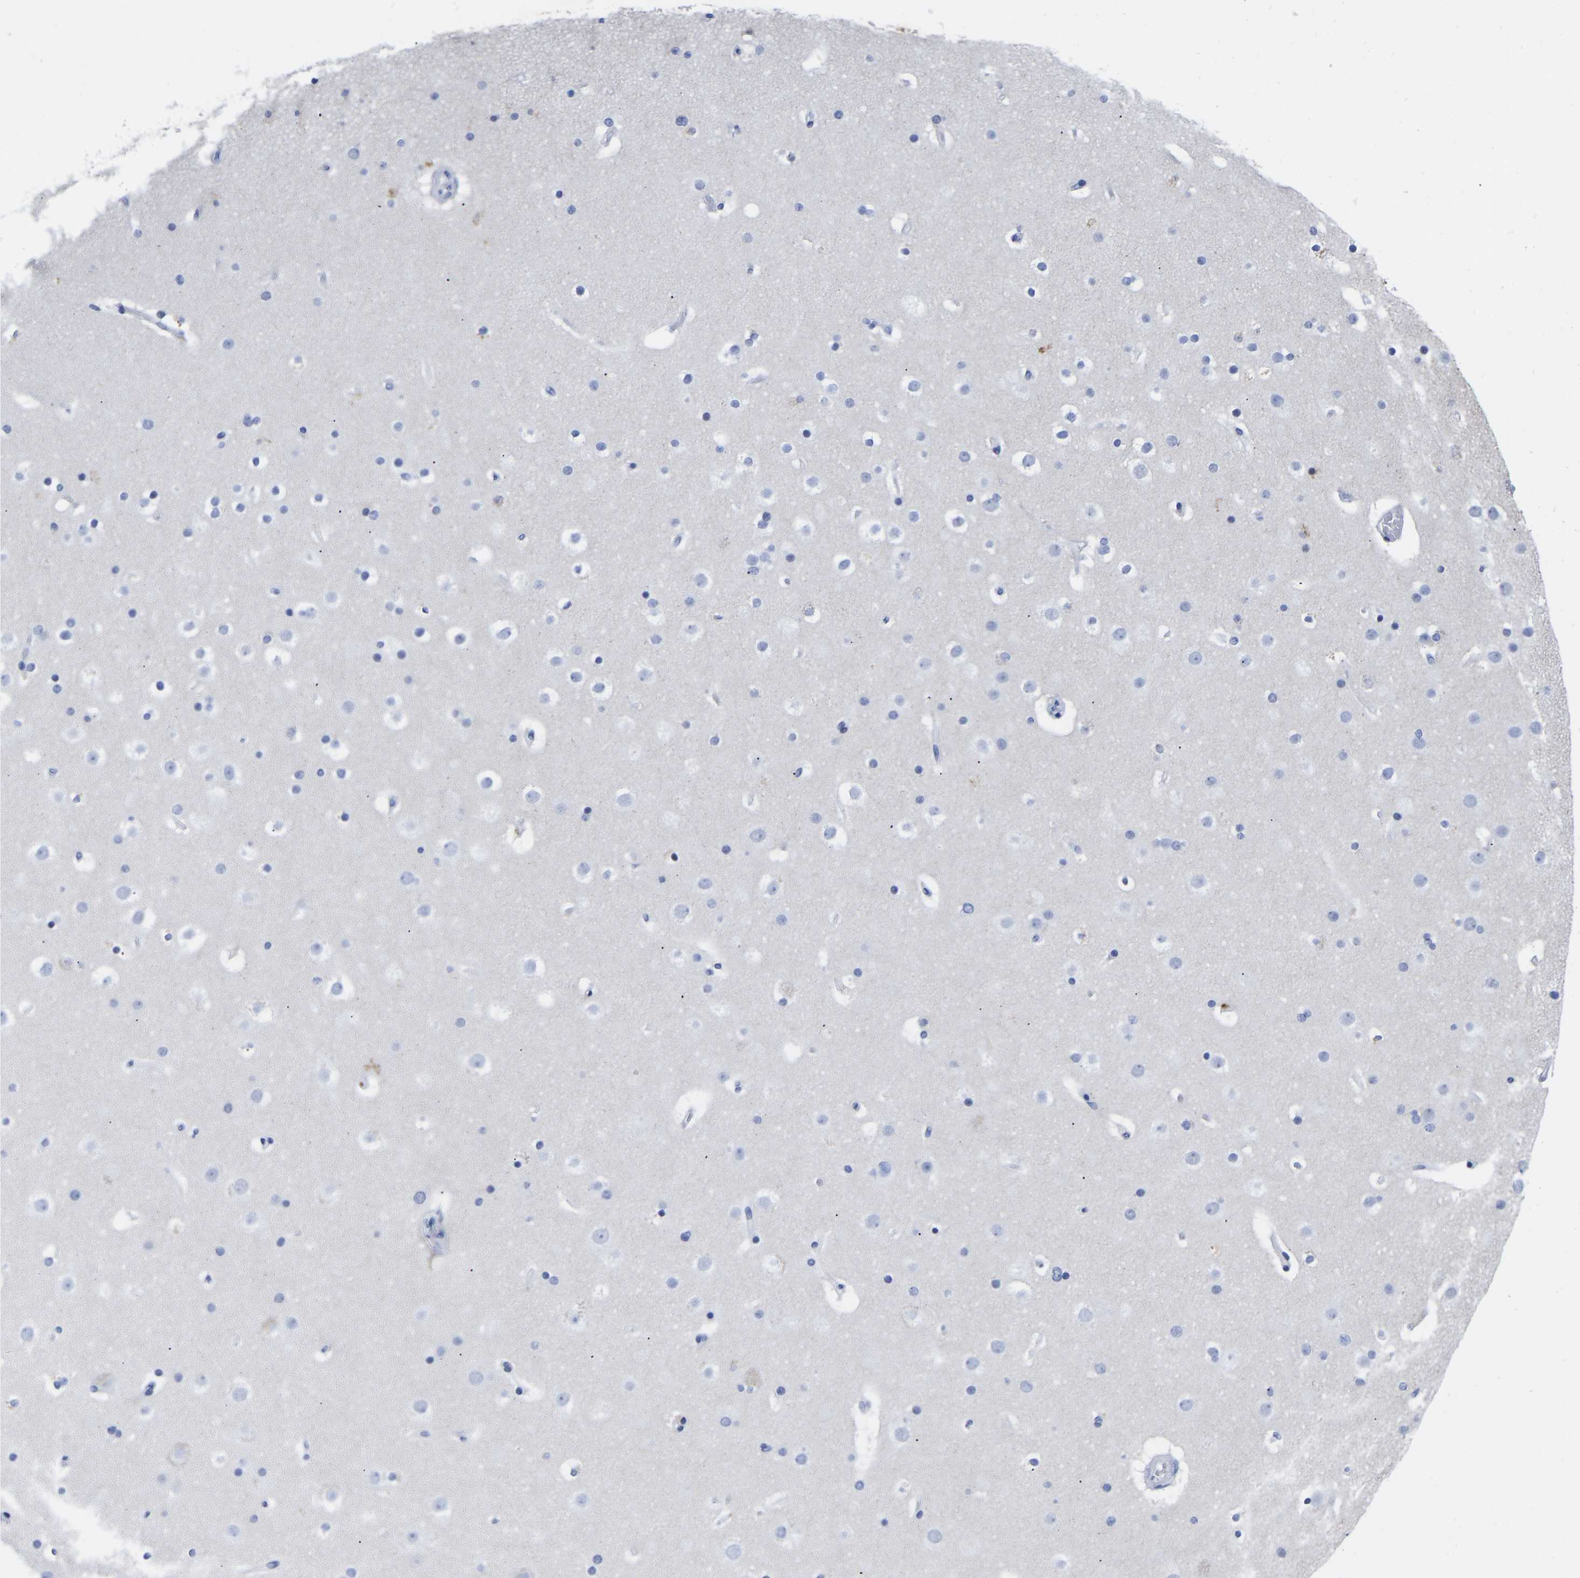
{"staining": {"intensity": "negative", "quantity": "none", "location": "none"}, "tissue": "cerebral cortex", "cell_type": "Endothelial cells", "image_type": "normal", "snomed": [{"axis": "morphology", "description": "Normal tissue, NOS"}, {"axis": "topography", "description": "Cerebral cortex"}], "caption": "IHC of normal human cerebral cortex reveals no expression in endothelial cells. (Stains: DAB immunohistochemistry (IHC) with hematoxylin counter stain, Microscopy: brightfield microscopy at high magnification).", "gene": "GPA33", "patient": {"sex": "male", "age": 57}}